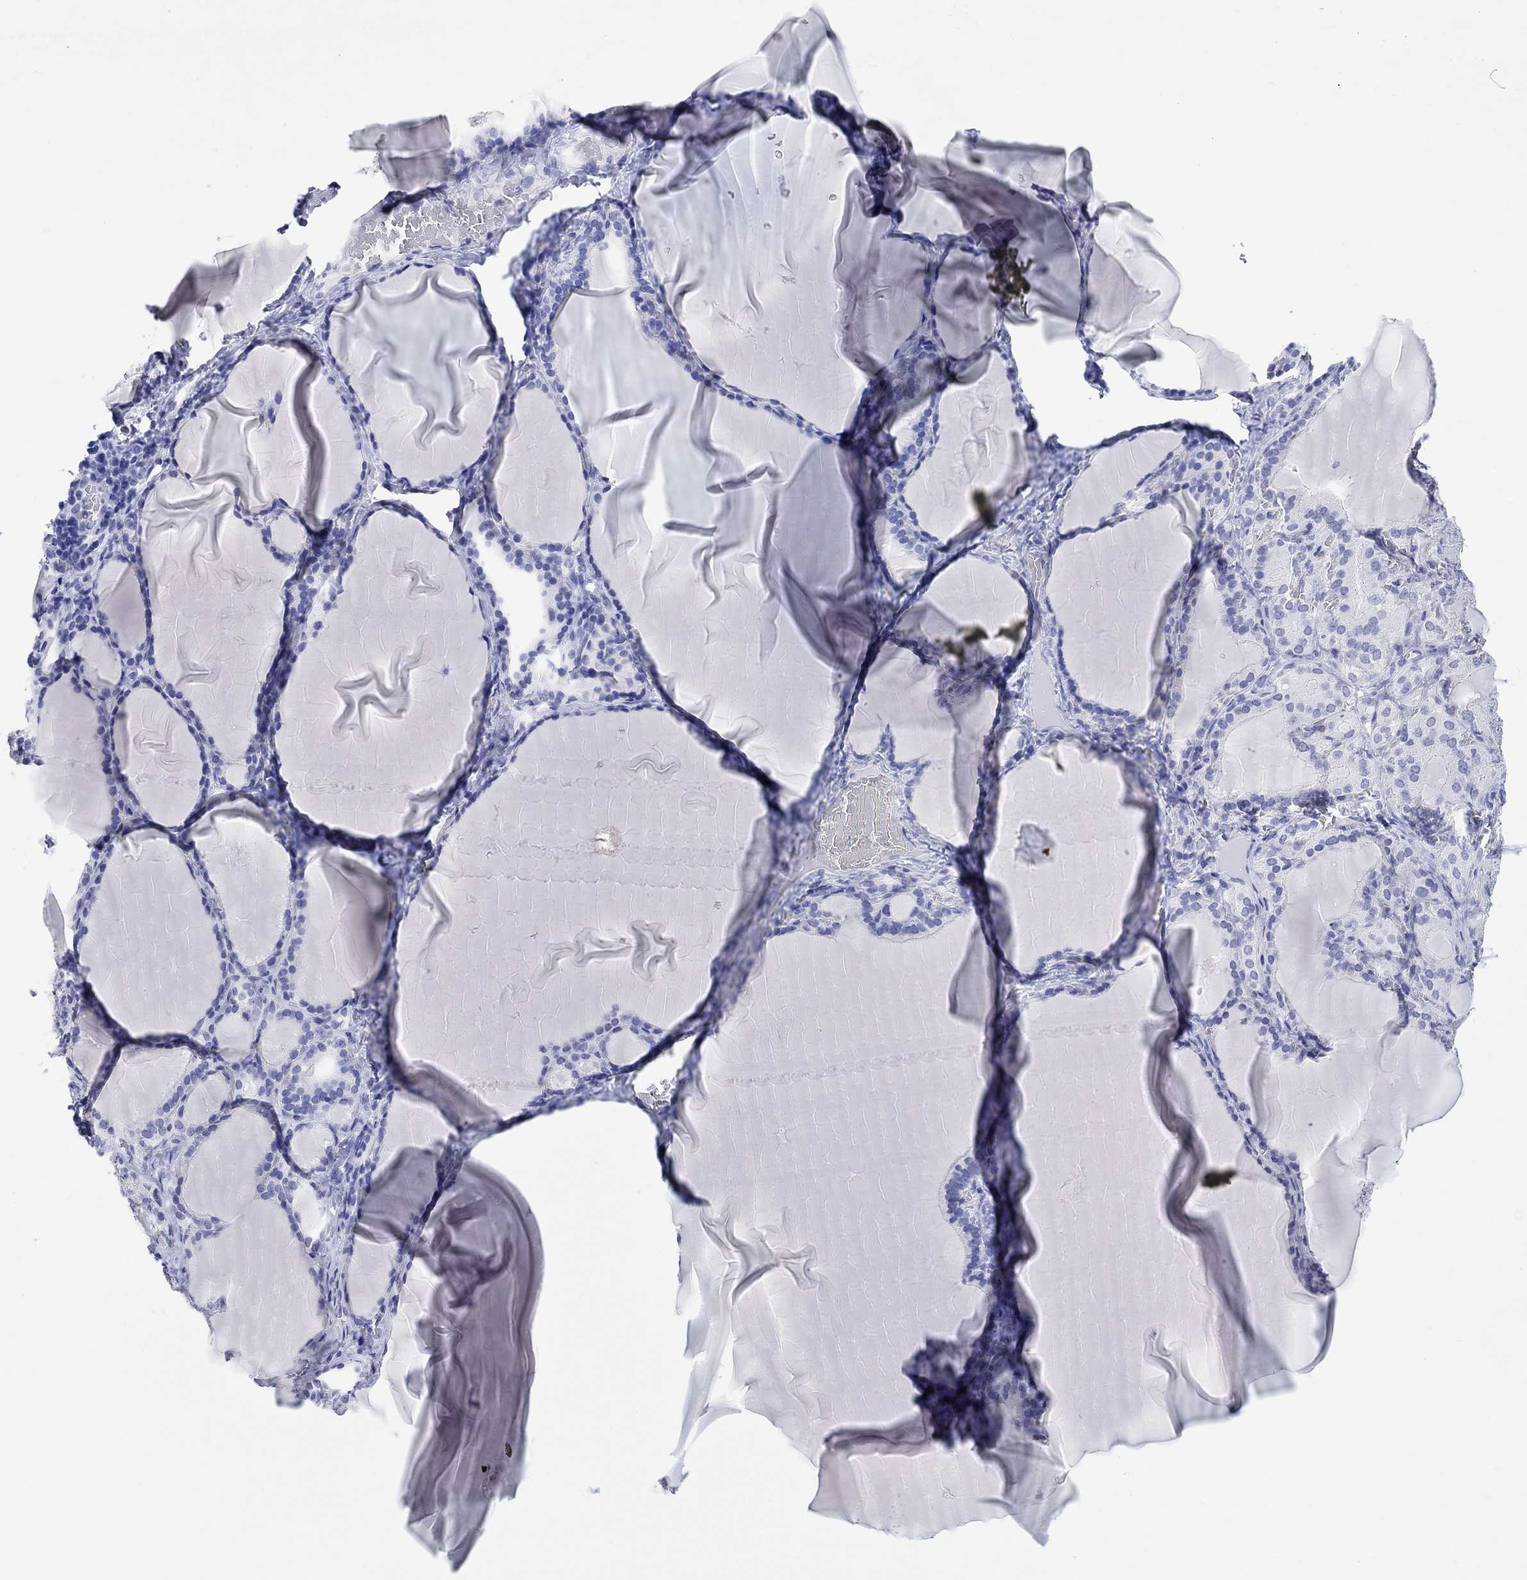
{"staining": {"intensity": "negative", "quantity": "none", "location": "none"}, "tissue": "thyroid gland", "cell_type": "Glandular cells", "image_type": "normal", "snomed": [{"axis": "morphology", "description": "Normal tissue, NOS"}, {"axis": "morphology", "description": "Hyperplasia, NOS"}, {"axis": "topography", "description": "Thyroid gland"}], "caption": "Immunohistochemistry (IHC) of benign thyroid gland shows no expression in glandular cells. (Brightfield microscopy of DAB IHC at high magnification).", "gene": "MSI1", "patient": {"sex": "female", "age": 27}}